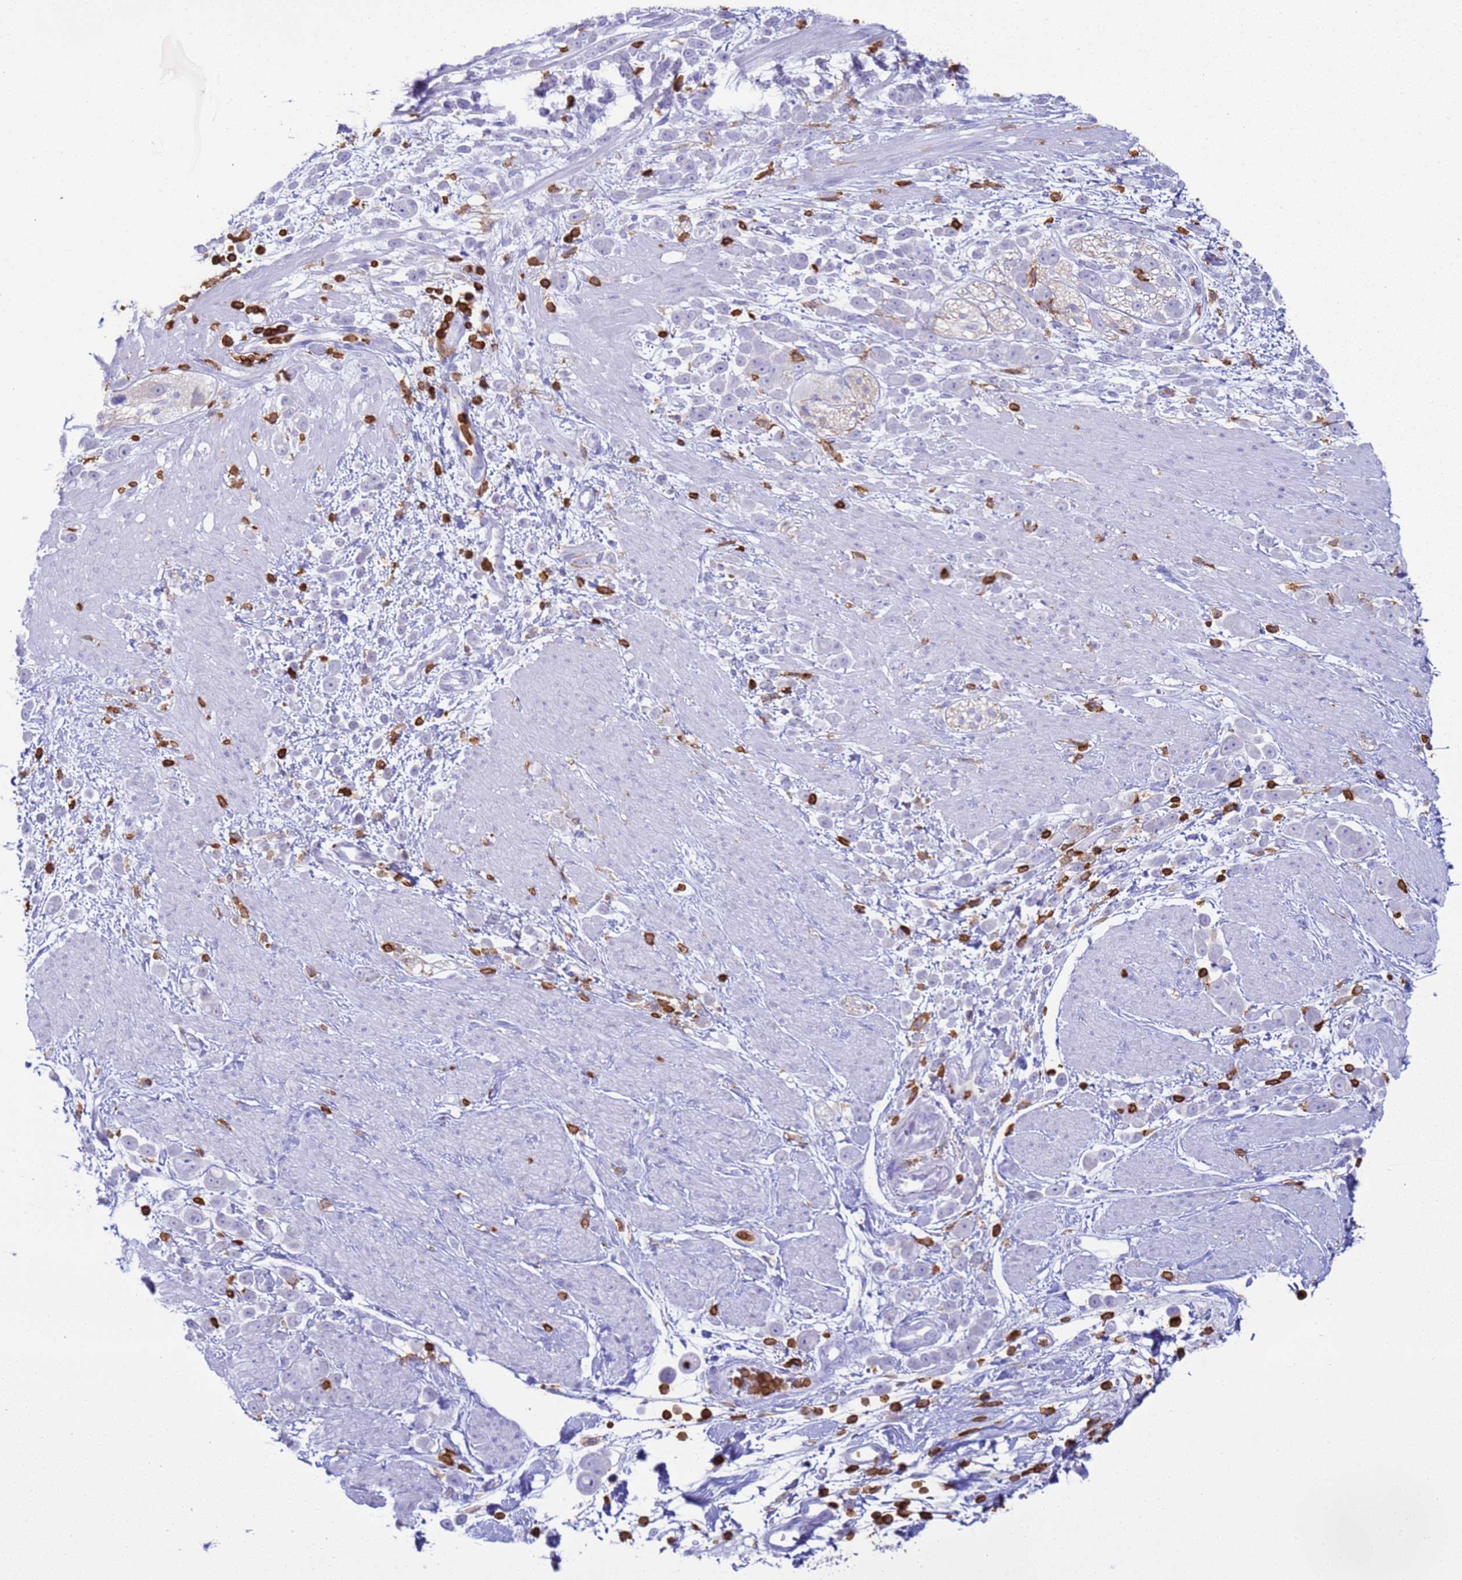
{"staining": {"intensity": "negative", "quantity": "none", "location": "none"}, "tissue": "pancreatic cancer", "cell_type": "Tumor cells", "image_type": "cancer", "snomed": [{"axis": "morphology", "description": "Normal tissue, NOS"}, {"axis": "morphology", "description": "Adenocarcinoma, NOS"}, {"axis": "topography", "description": "Pancreas"}], "caption": "Adenocarcinoma (pancreatic) was stained to show a protein in brown. There is no significant expression in tumor cells.", "gene": "IRF5", "patient": {"sex": "female", "age": 64}}